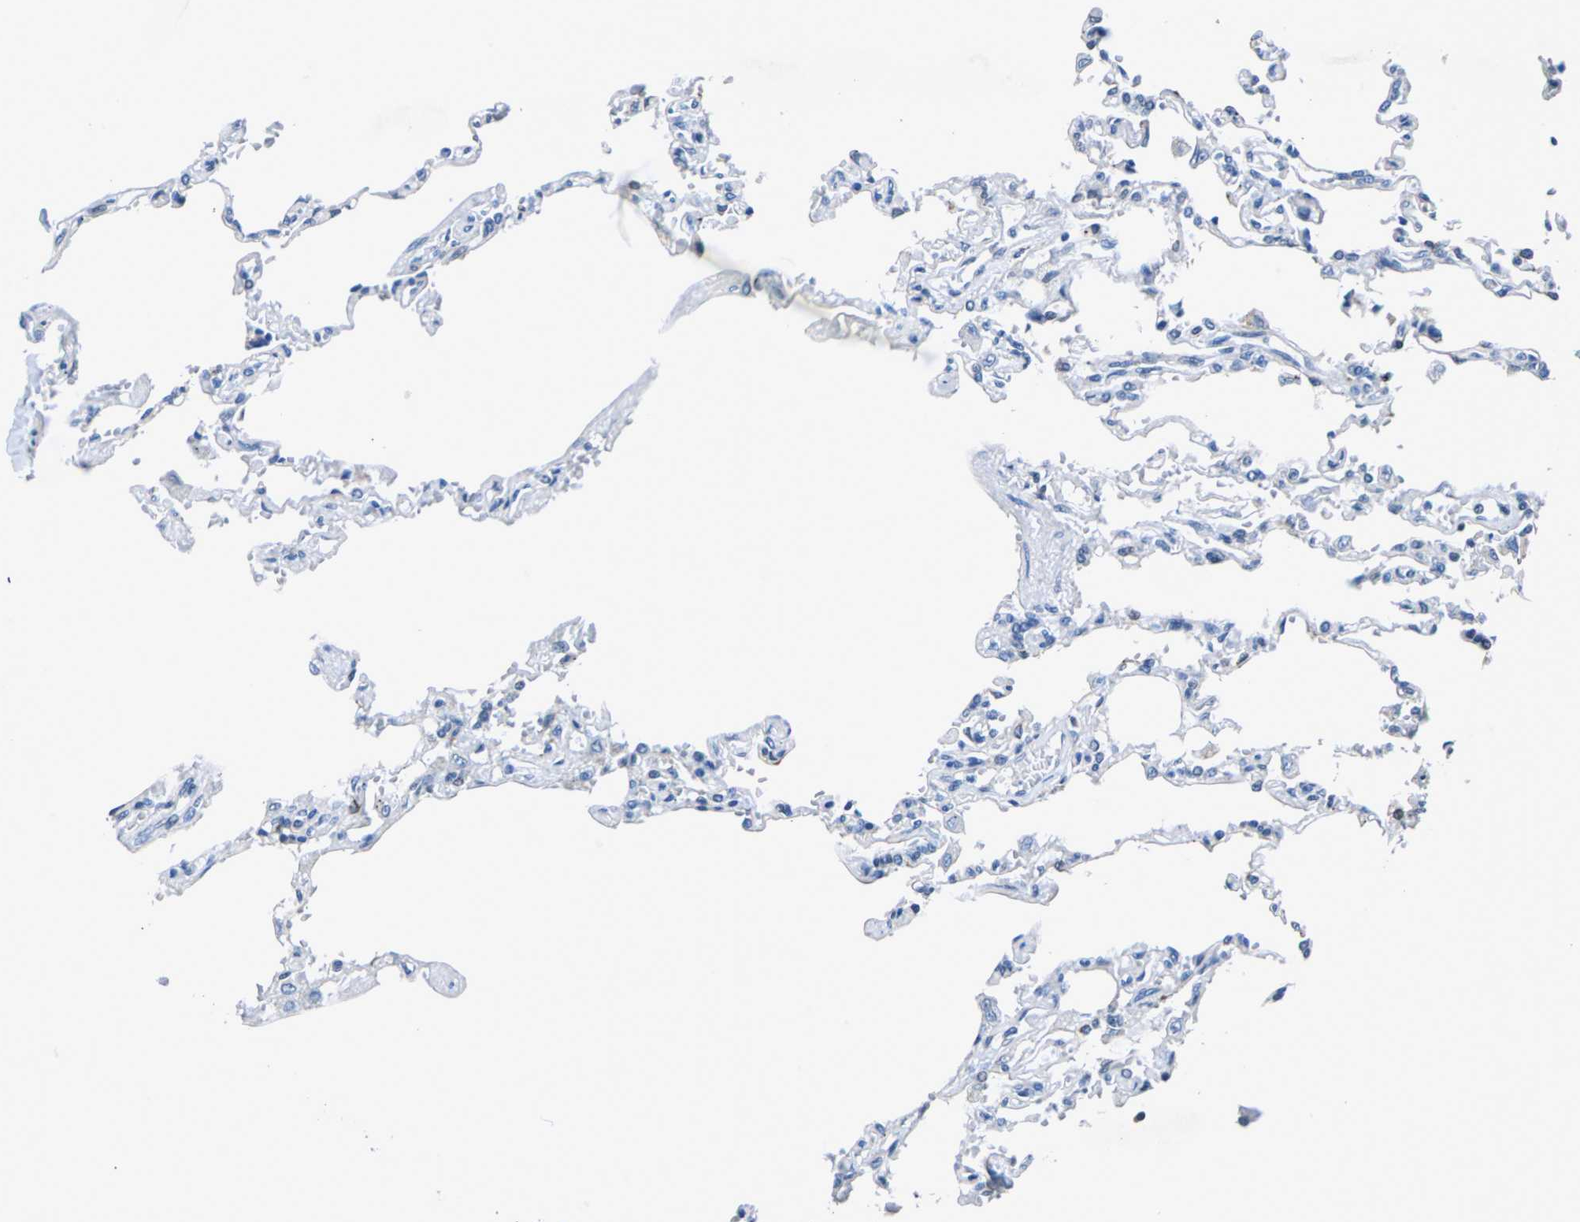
{"staining": {"intensity": "weak", "quantity": "<25%", "location": "nuclear"}, "tissue": "lung", "cell_type": "Alveolar cells", "image_type": "normal", "snomed": [{"axis": "morphology", "description": "Normal tissue, NOS"}, {"axis": "topography", "description": "Lung"}], "caption": "Immunohistochemical staining of unremarkable human lung displays no significant expression in alveolar cells.", "gene": "HCFC2", "patient": {"sex": "male", "age": 21}}